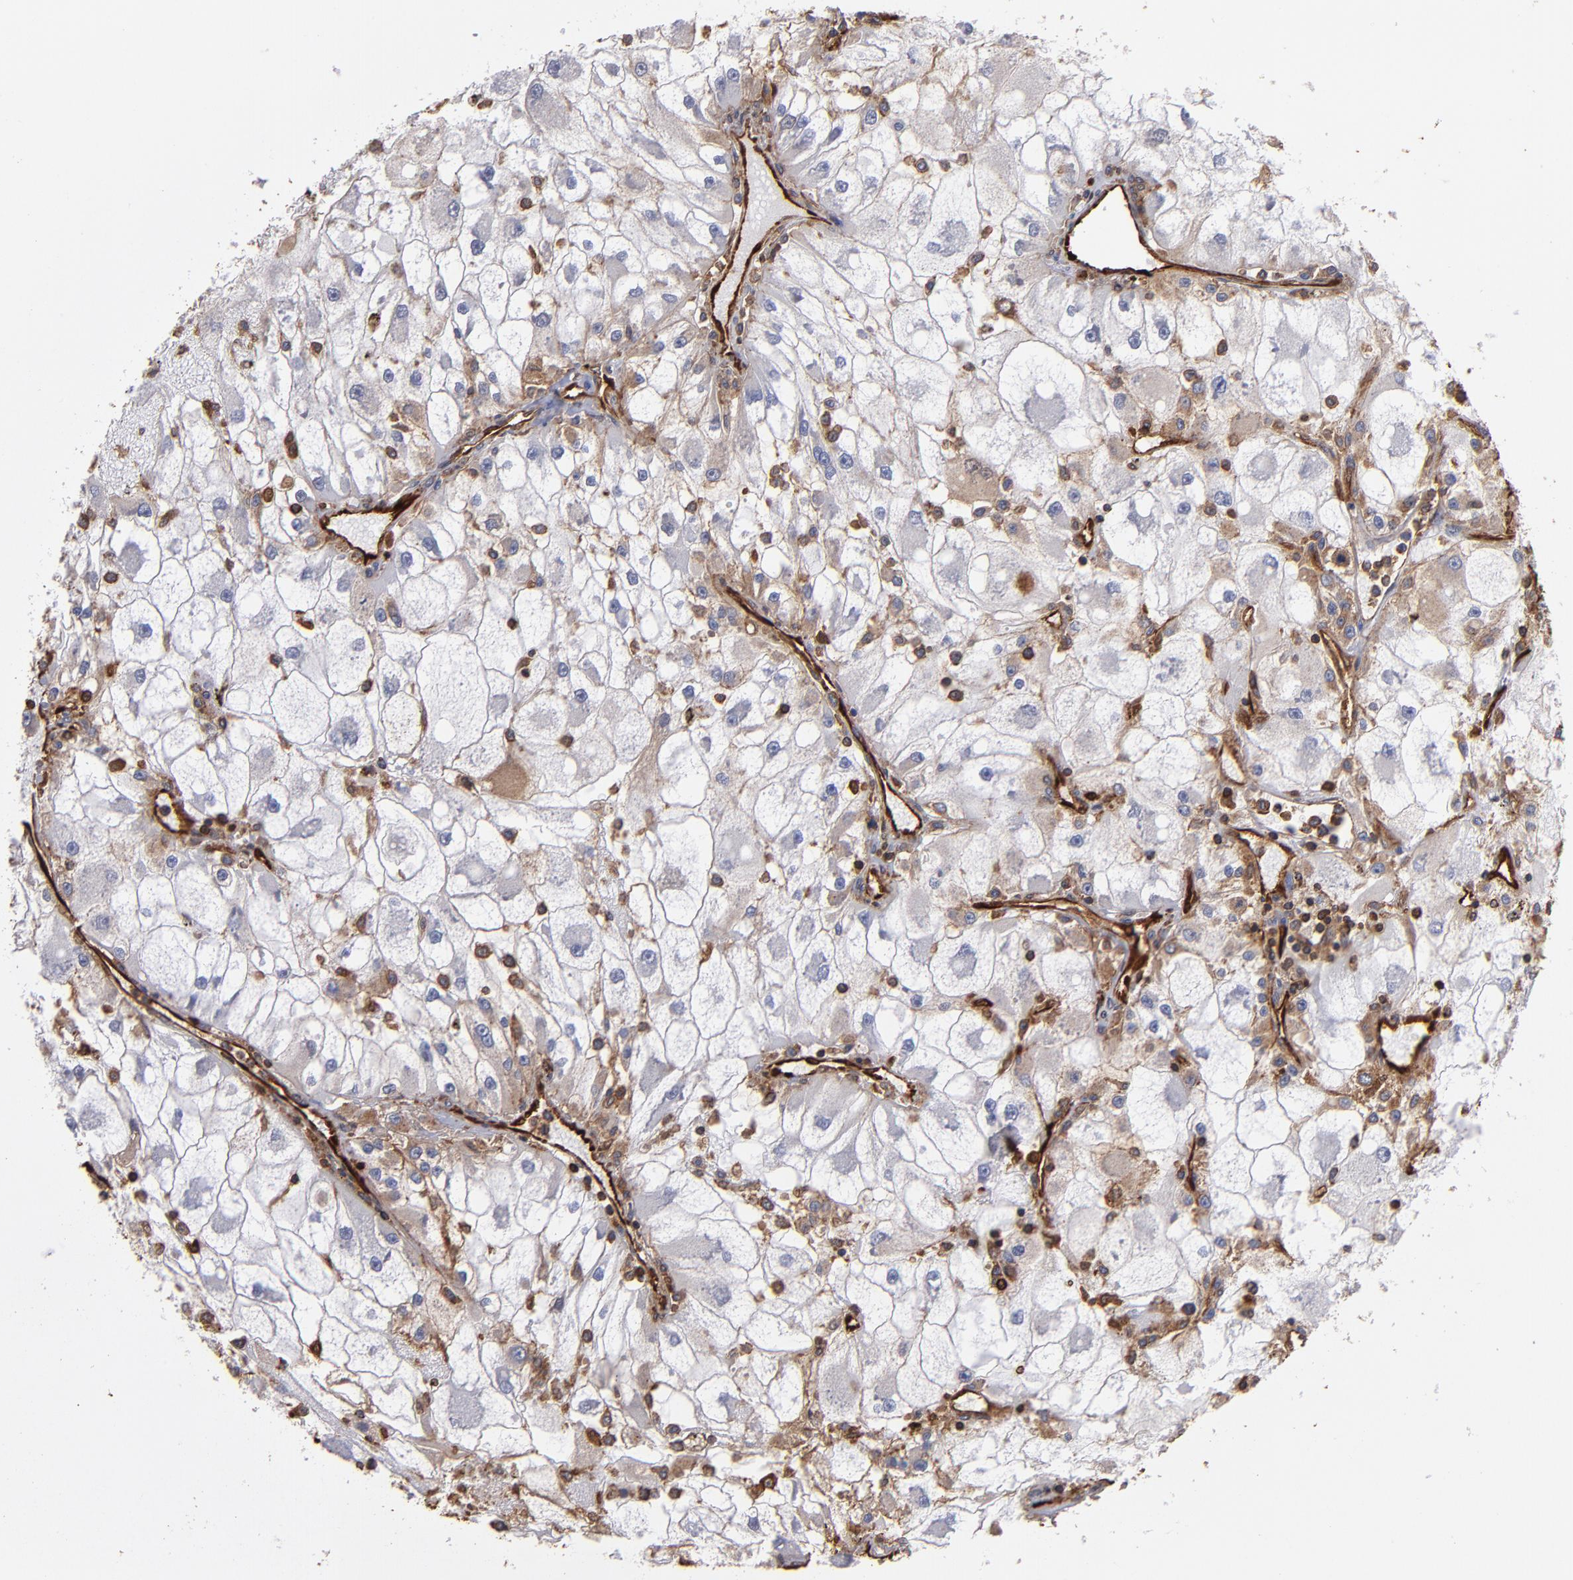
{"staining": {"intensity": "weak", "quantity": "<25%", "location": "cytoplasmic/membranous"}, "tissue": "renal cancer", "cell_type": "Tumor cells", "image_type": "cancer", "snomed": [{"axis": "morphology", "description": "Adenocarcinoma, NOS"}, {"axis": "topography", "description": "Kidney"}], "caption": "This is an IHC micrograph of human adenocarcinoma (renal). There is no positivity in tumor cells.", "gene": "ACTN4", "patient": {"sex": "female", "age": 73}}